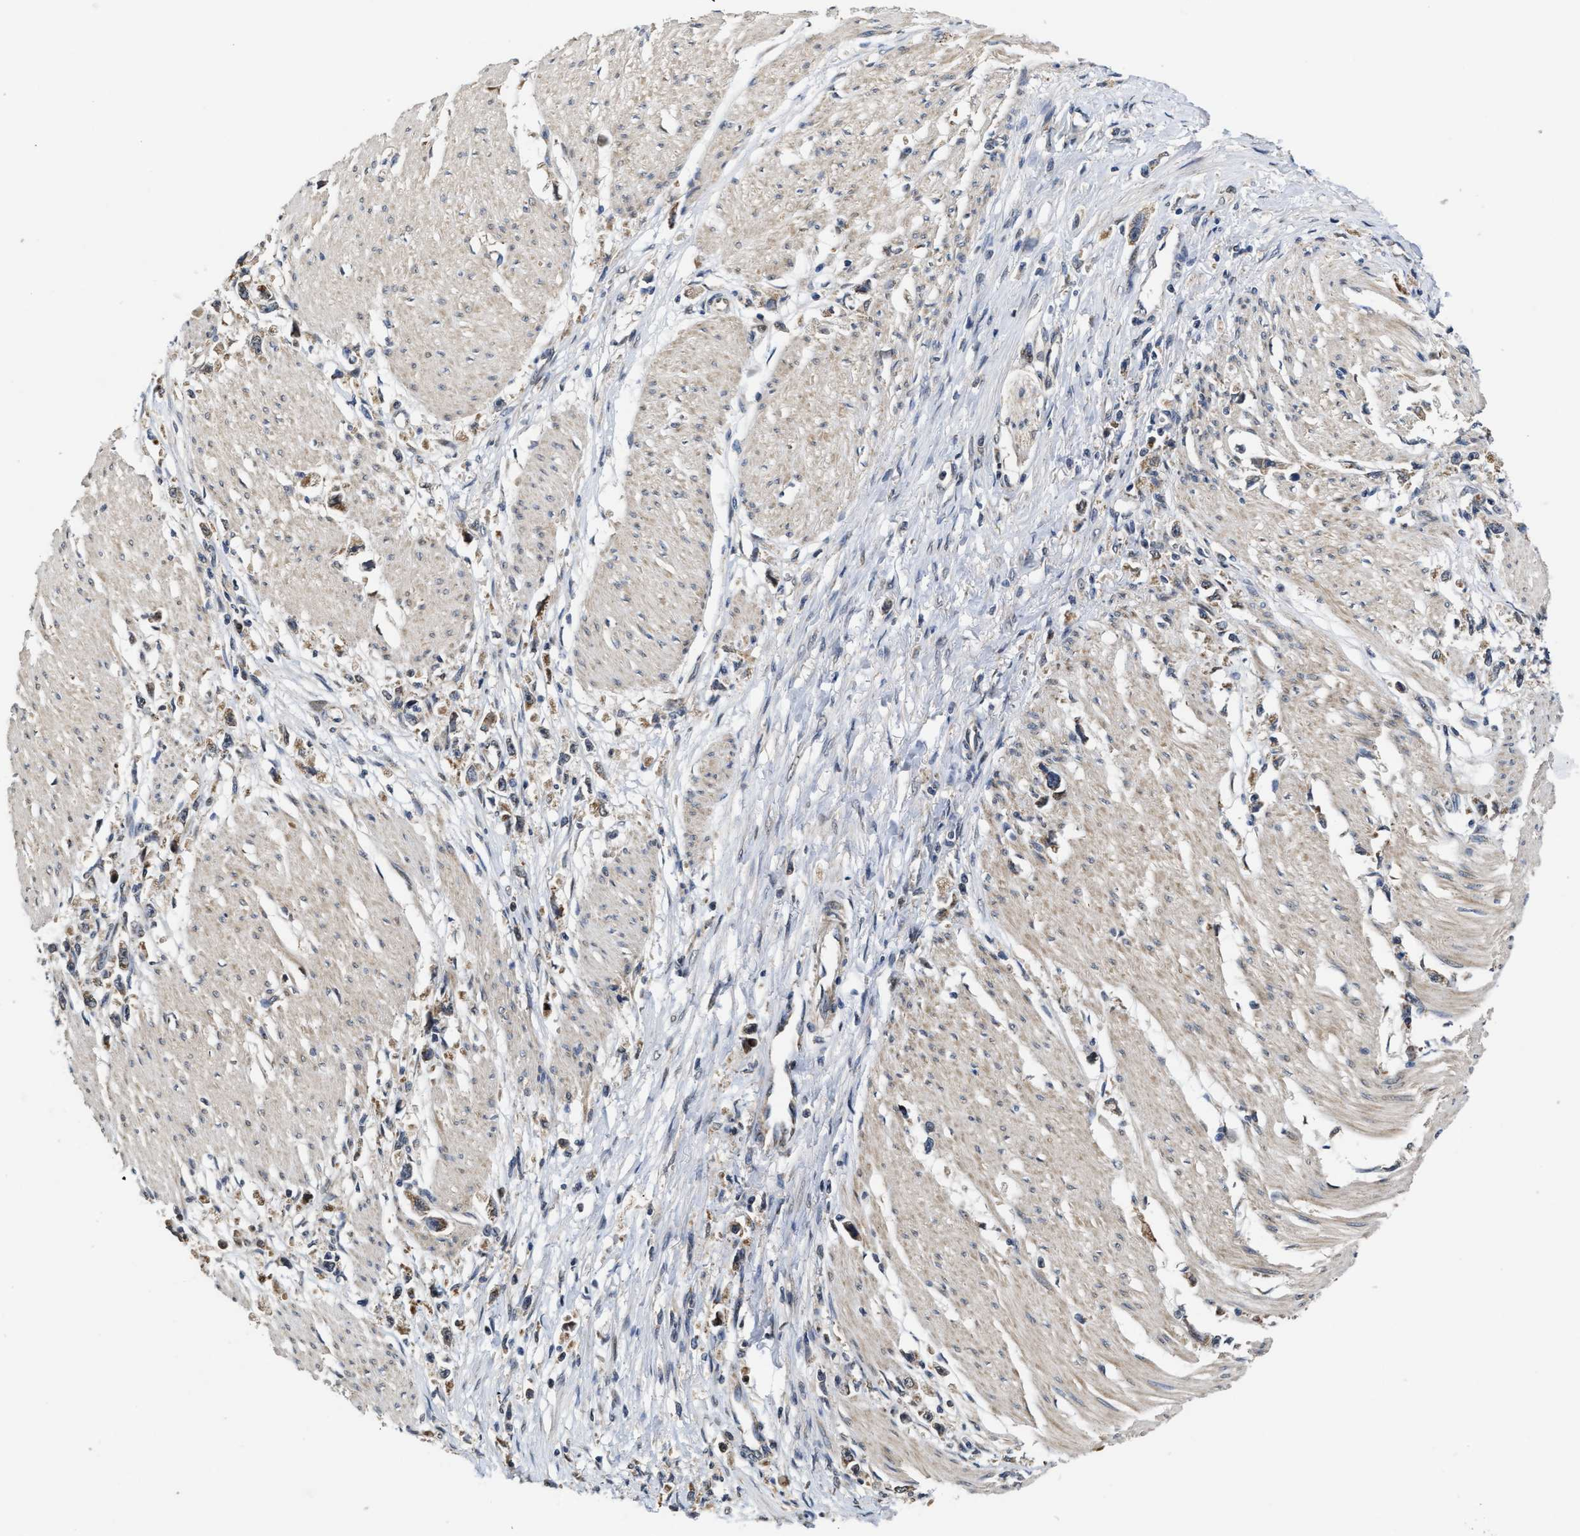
{"staining": {"intensity": "moderate", "quantity": "<25%", "location": "cytoplasmic/membranous"}, "tissue": "stomach cancer", "cell_type": "Tumor cells", "image_type": "cancer", "snomed": [{"axis": "morphology", "description": "Adenocarcinoma, NOS"}, {"axis": "topography", "description": "Stomach"}], "caption": "Immunohistochemistry of human adenocarcinoma (stomach) shows low levels of moderate cytoplasmic/membranous staining in approximately <25% of tumor cells.", "gene": "SCYL2", "patient": {"sex": "female", "age": 59}}